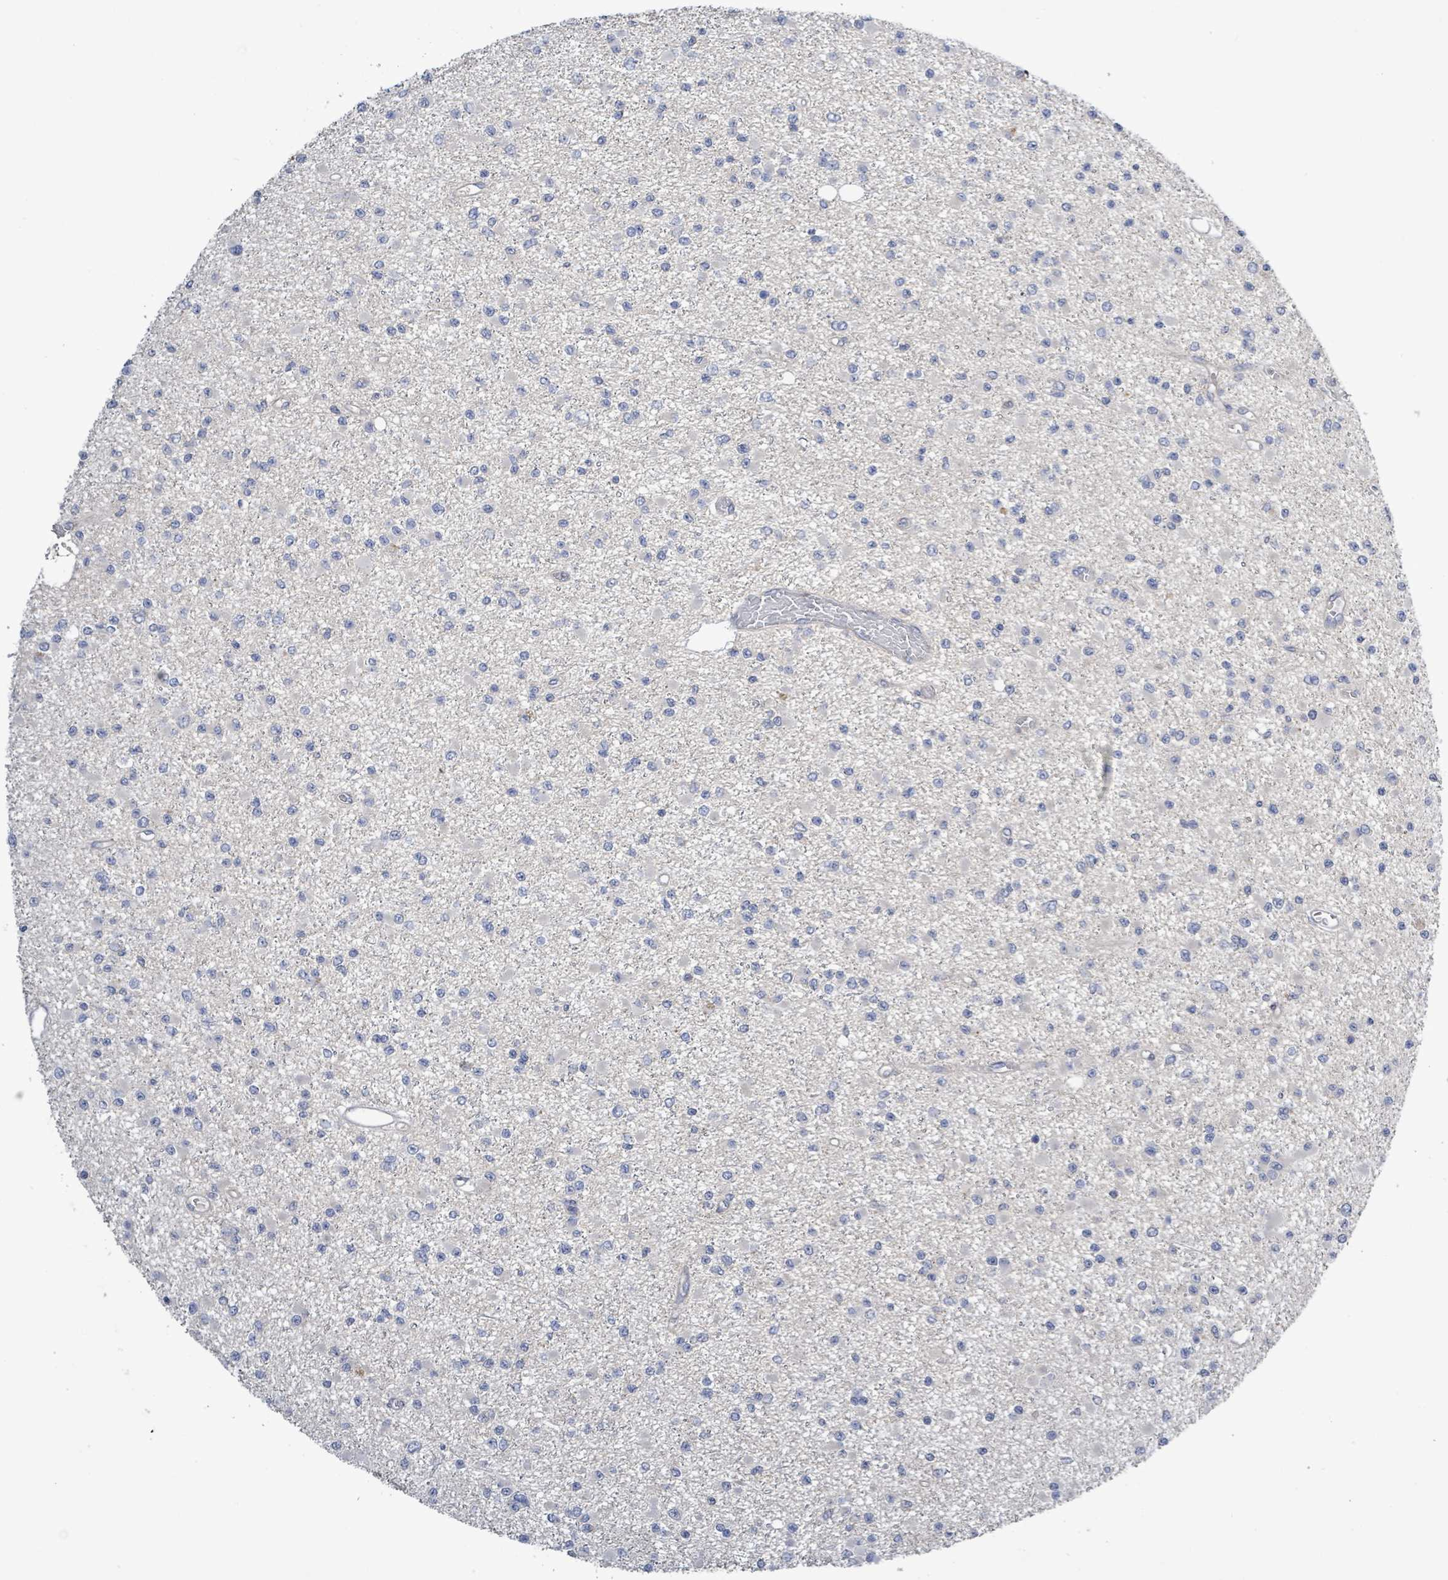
{"staining": {"intensity": "negative", "quantity": "none", "location": "none"}, "tissue": "glioma", "cell_type": "Tumor cells", "image_type": "cancer", "snomed": [{"axis": "morphology", "description": "Glioma, malignant, Low grade"}, {"axis": "topography", "description": "Brain"}], "caption": "Immunohistochemical staining of human glioma demonstrates no significant positivity in tumor cells.", "gene": "KRAS", "patient": {"sex": "female", "age": 22}}